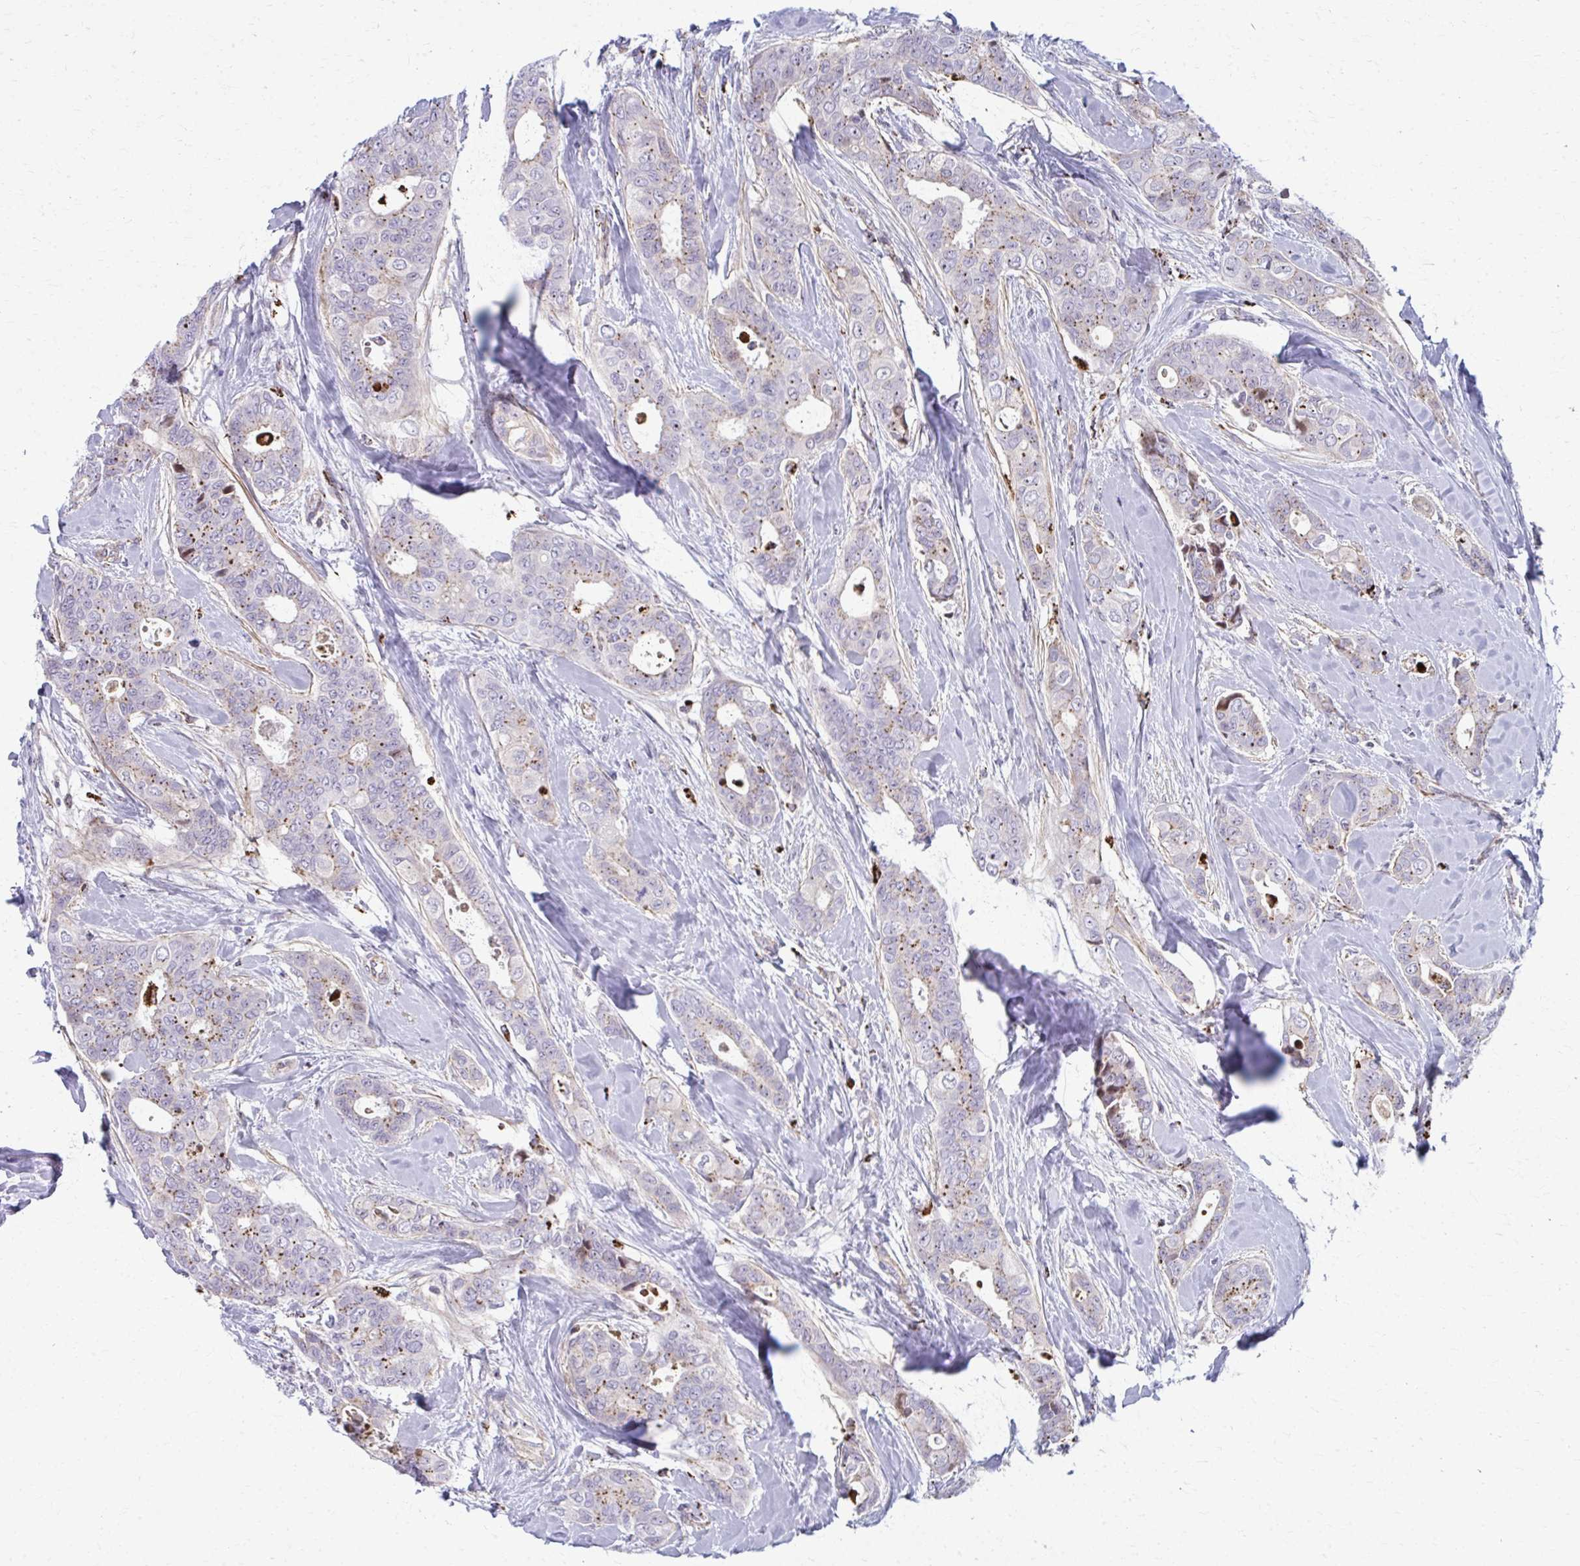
{"staining": {"intensity": "moderate", "quantity": "25%-75%", "location": "cytoplasmic/membranous"}, "tissue": "breast cancer", "cell_type": "Tumor cells", "image_type": "cancer", "snomed": [{"axis": "morphology", "description": "Duct carcinoma"}, {"axis": "topography", "description": "Breast"}], "caption": "Brown immunohistochemical staining in human breast infiltrating ductal carcinoma shows moderate cytoplasmic/membranous staining in approximately 25%-75% of tumor cells.", "gene": "LRRC4B", "patient": {"sex": "female", "age": 45}}